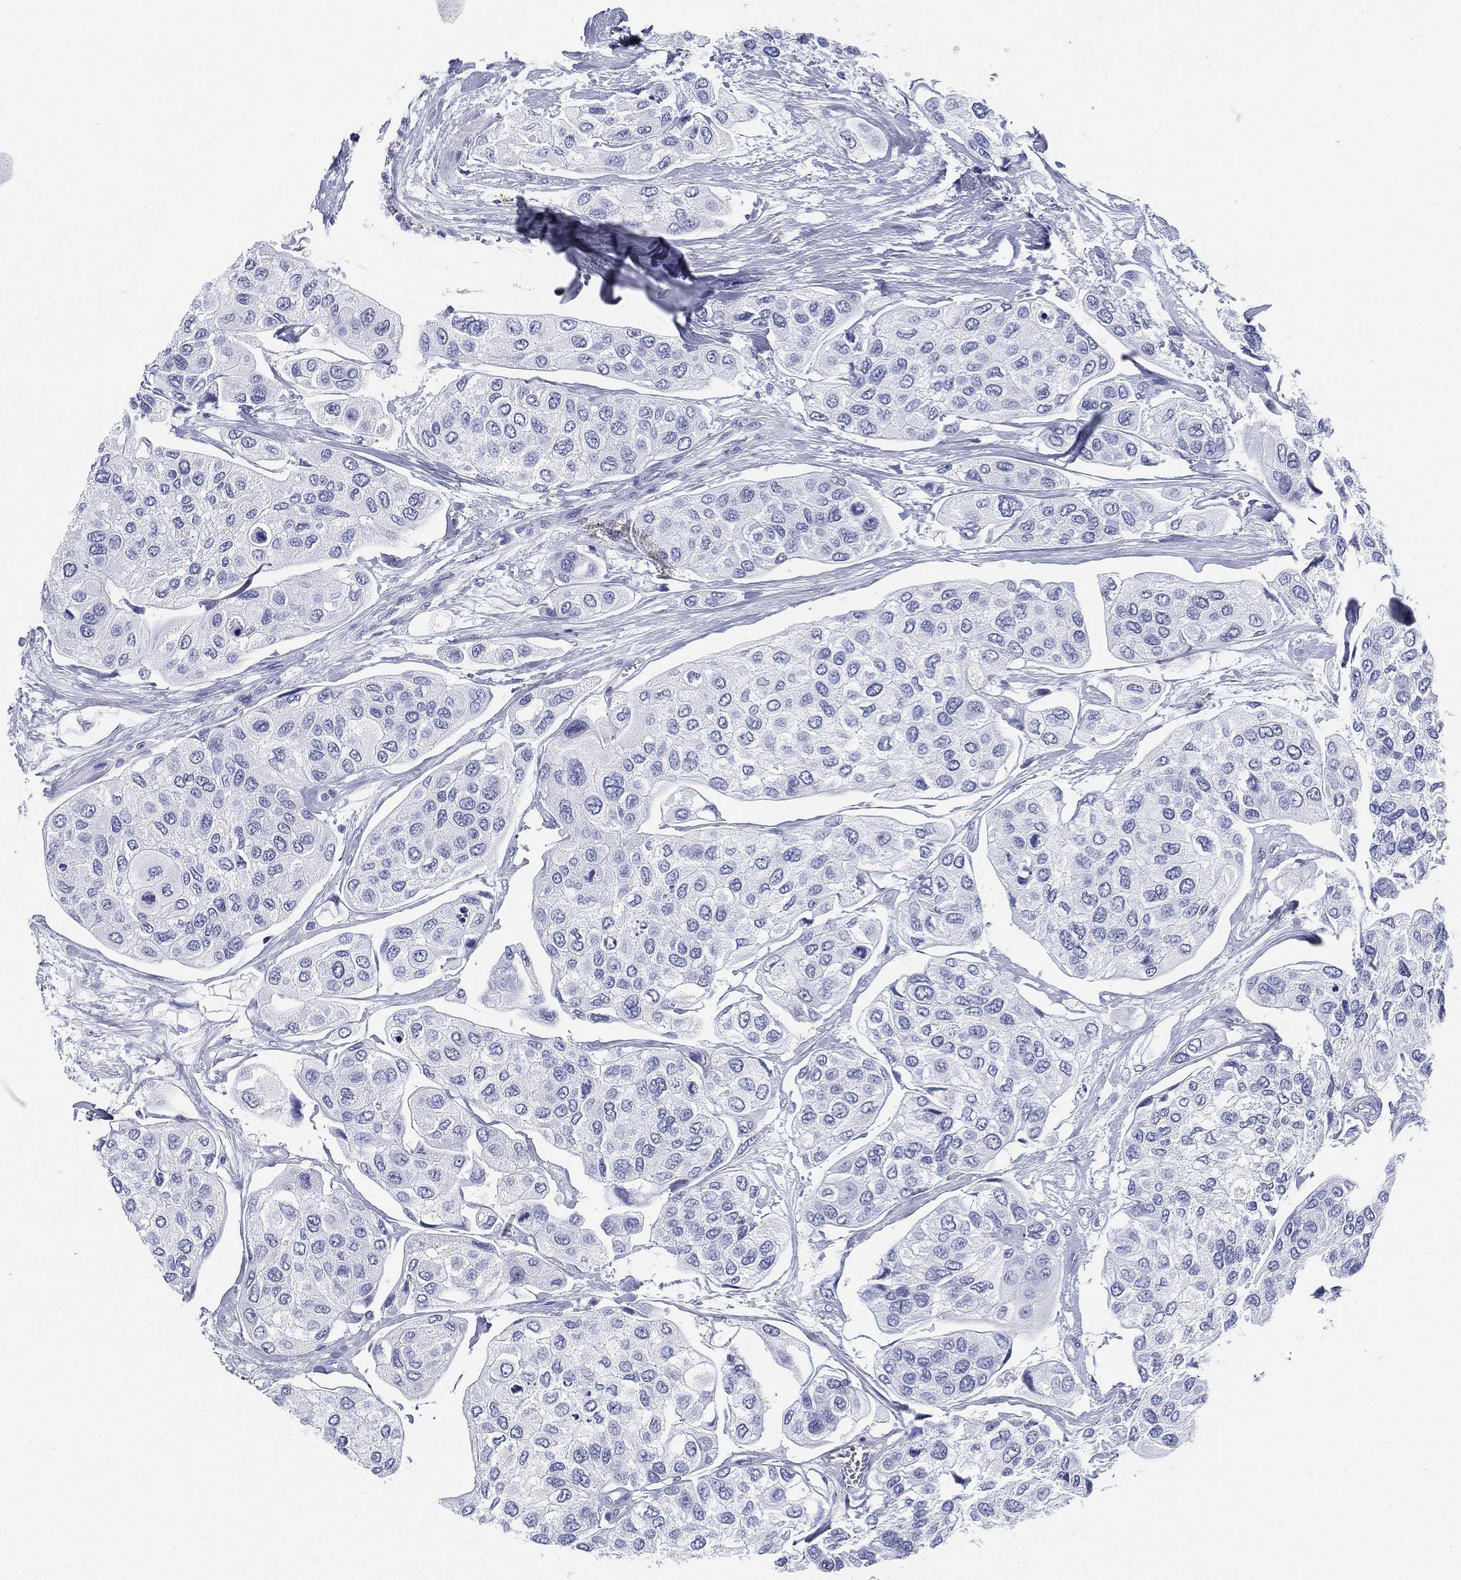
{"staining": {"intensity": "negative", "quantity": "none", "location": "none"}, "tissue": "urothelial cancer", "cell_type": "Tumor cells", "image_type": "cancer", "snomed": [{"axis": "morphology", "description": "Urothelial carcinoma, High grade"}, {"axis": "topography", "description": "Urinary bladder"}], "caption": "Immunohistochemistry of urothelial carcinoma (high-grade) reveals no expression in tumor cells.", "gene": "ATP1B2", "patient": {"sex": "male", "age": 77}}